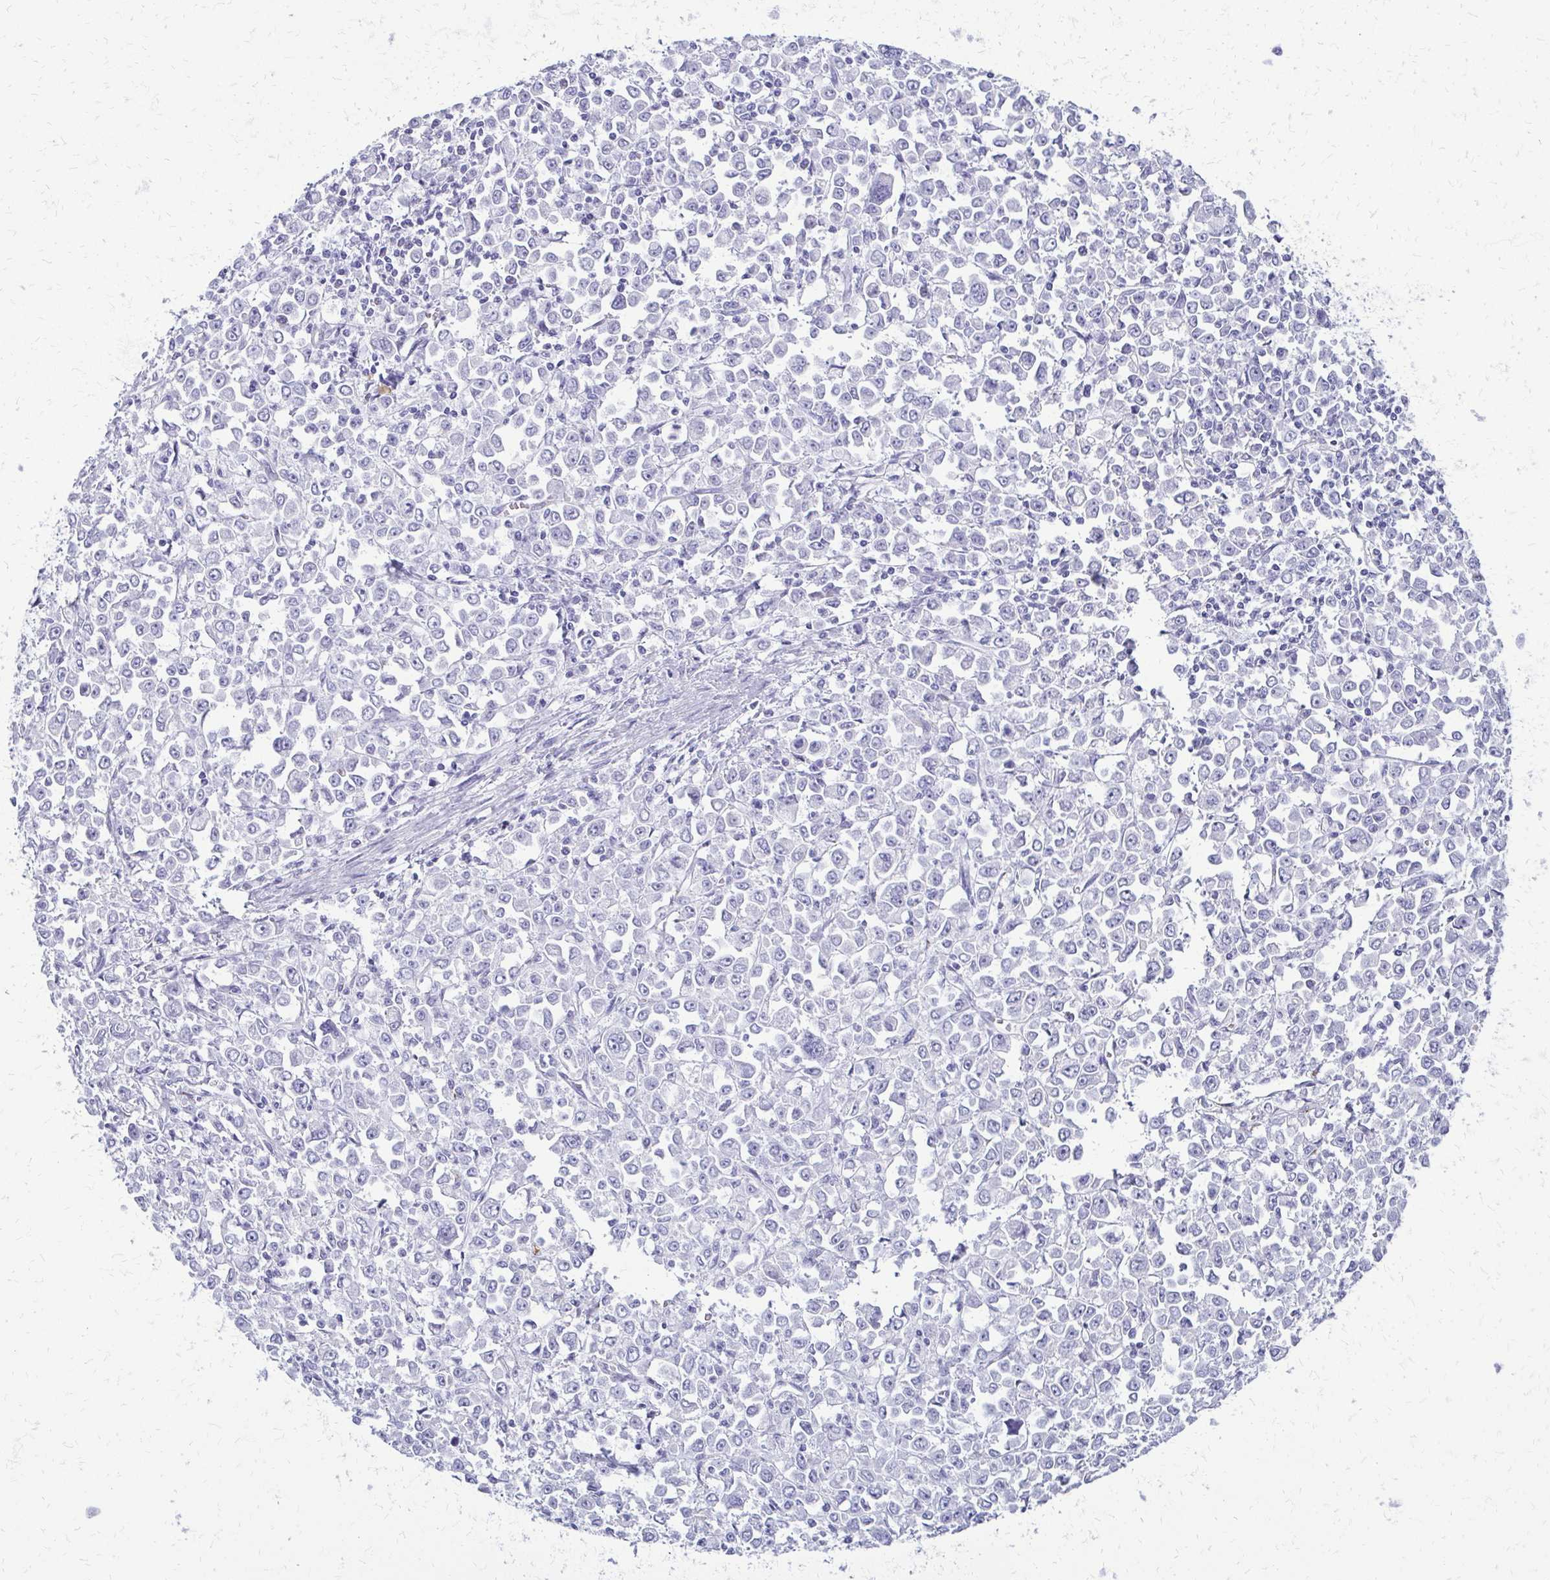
{"staining": {"intensity": "negative", "quantity": "none", "location": "none"}, "tissue": "stomach cancer", "cell_type": "Tumor cells", "image_type": "cancer", "snomed": [{"axis": "morphology", "description": "Adenocarcinoma, NOS"}, {"axis": "topography", "description": "Stomach, upper"}], "caption": "IHC of adenocarcinoma (stomach) displays no staining in tumor cells.", "gene": "FAM162B", "patient": {"sex": "male", "age": 70}}